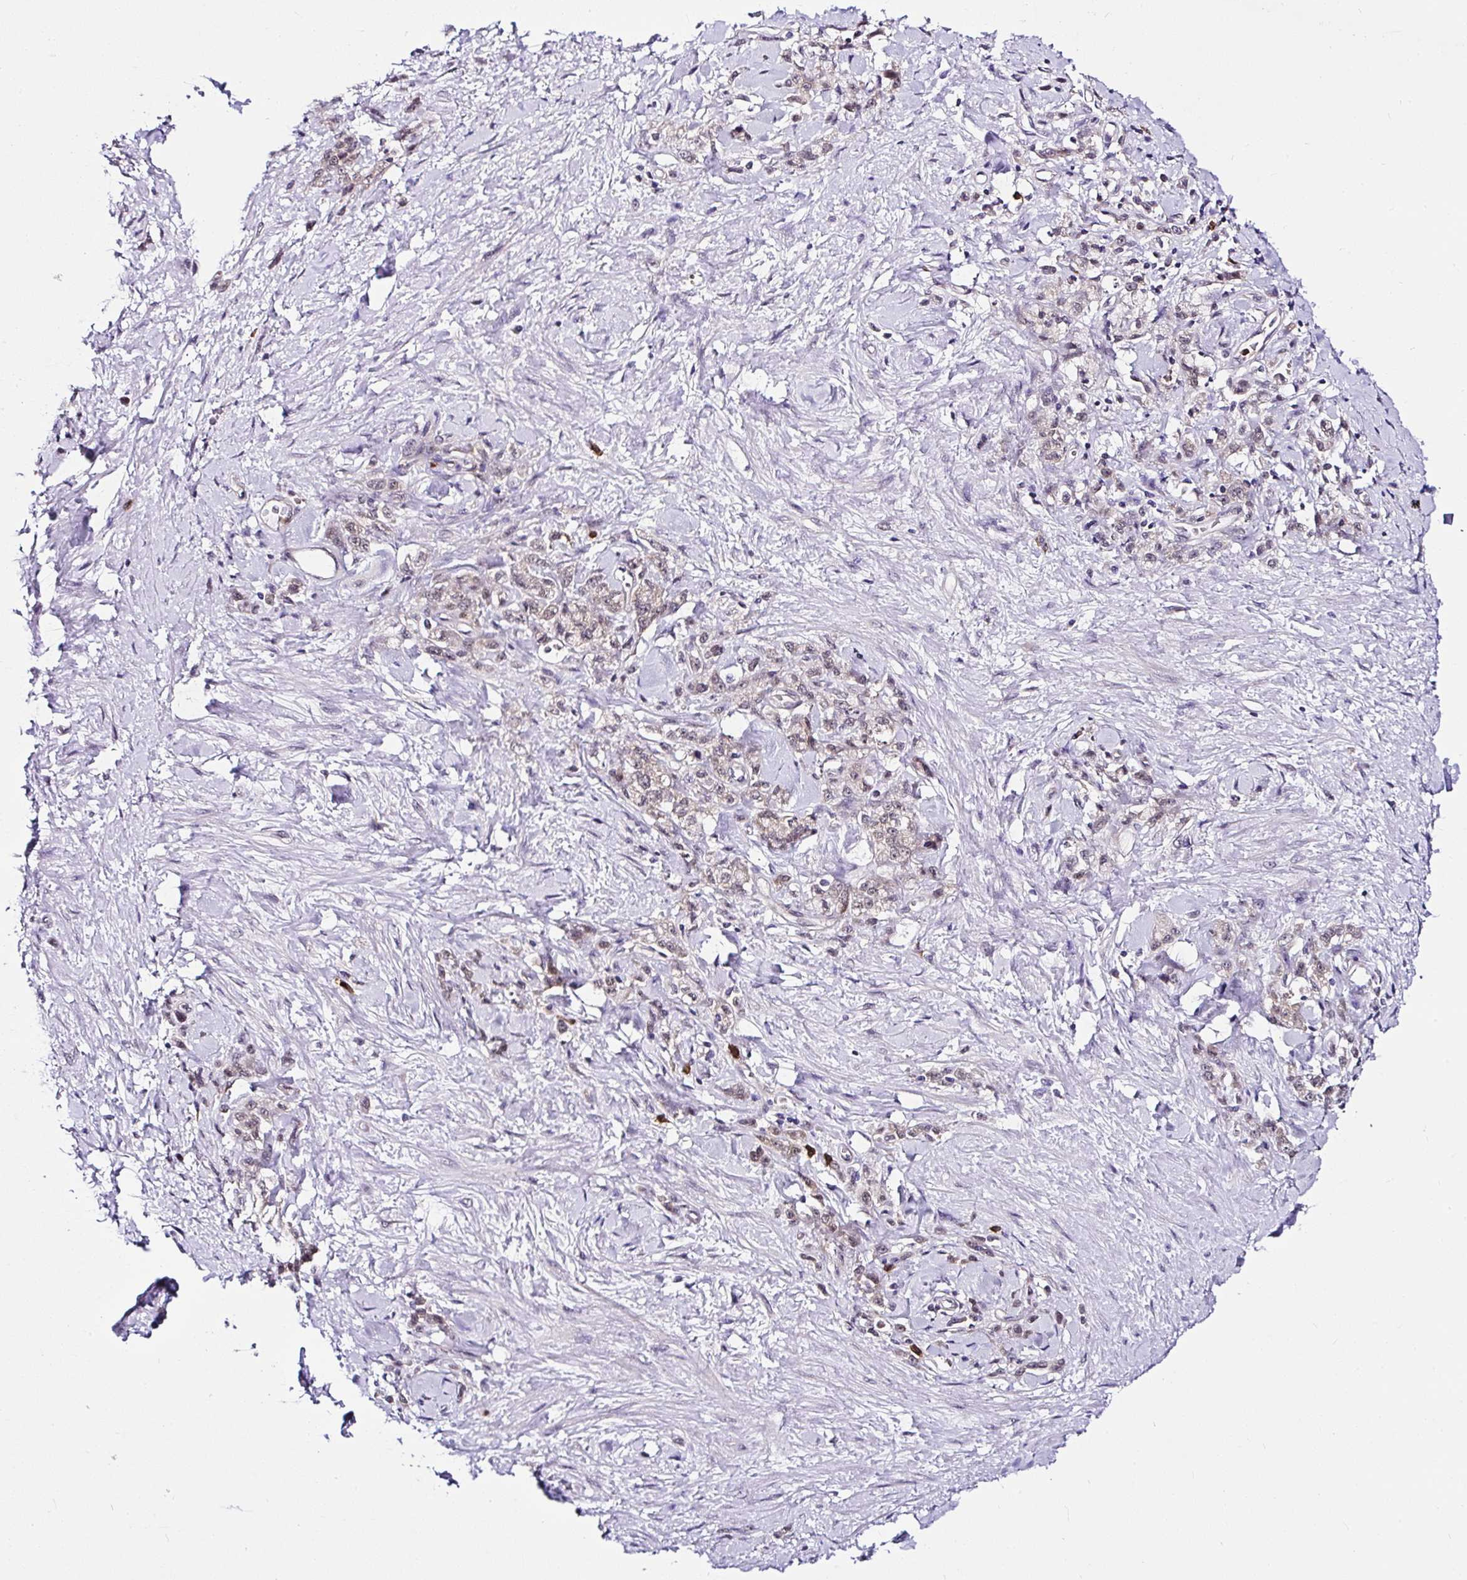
{"staining": {"intensity": "weak", "quantity": ">75%", "location": "nuclear"}, "tissue": "stomach cancer", "cell_type": "Tumor cells", "image_type": "cancer", "snomed": [{"axis": "morphology", "description": "Normal tissue, NOS"}, {"axis": "morphology", "description": "Adenocarcinoma, NOS"}, {"axis": "topography", "description": "Stomach"}], "caption": "Tumor cells display low levels of weak nuclear positivity in approximately >75% of cells in stomach adenocarcinoma. The staining was performed using DAB (3,3'-diaminobenzidine) to visualize the protein expression in brown, while the nuclei were stained in blue with hematoxylin (Magnification: 20x).", "gene": "PIN4", "patient": {"sex": "male", "age": 82}}